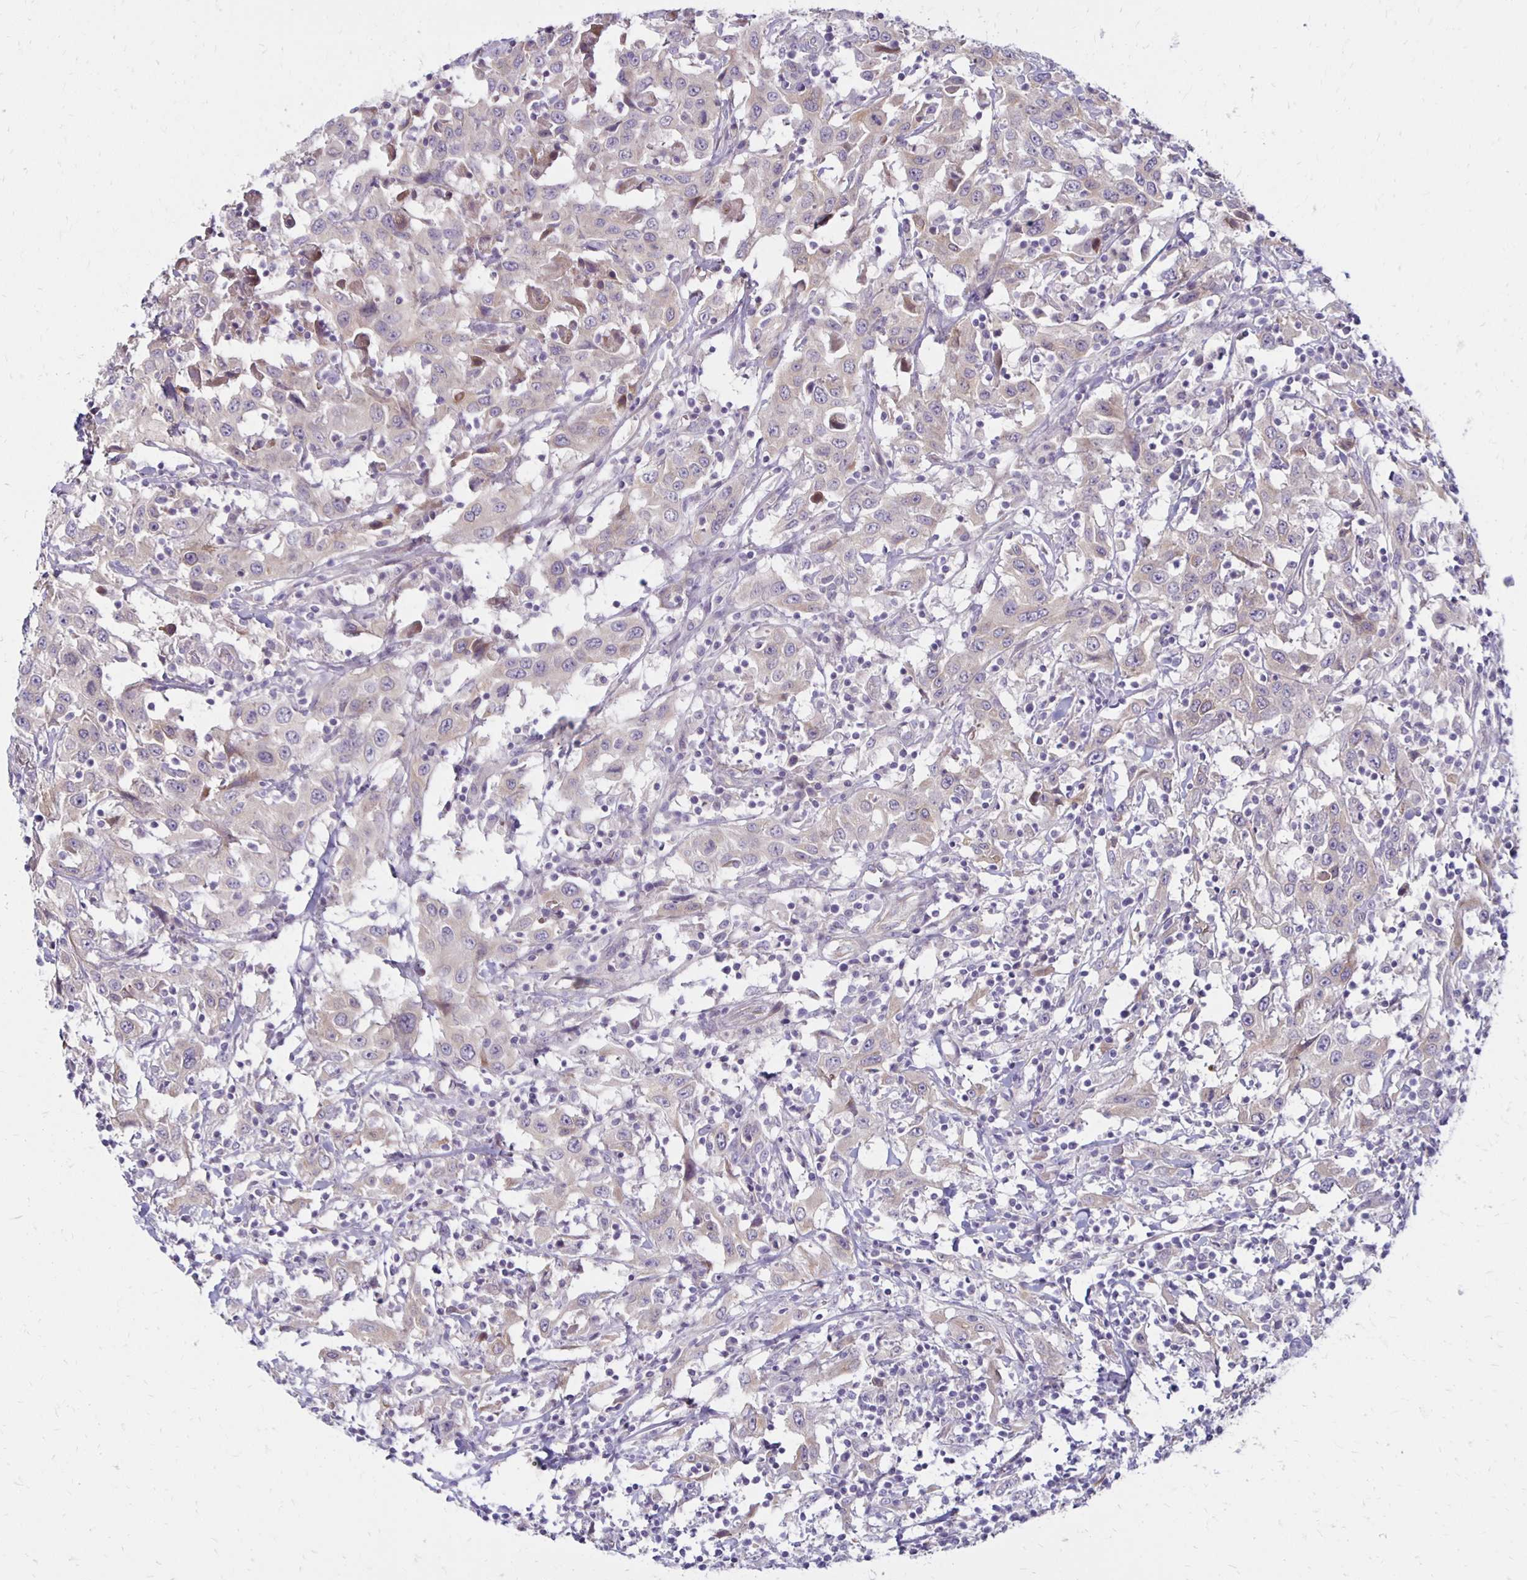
{"staining": {"intensity": "negative", "quantity": "none", "location": "none"}, "tissue": "urothelial cancer", "cell_type": "Tumor cells", "image_type": "cancer", "snomed": [{"axis": "morphology", "description": "Urothelial carcinoma, High grade"}, {"axis": "topography", "description": "Urinary bladder"}], "caption": "Tumor cells are negative for protein expression in human urothelial cancer. (Brightfield microscopy of DAB IHC at high magnification).", "gene": "KATNBL1", "patient": {"sex": "male", "age": 61}}